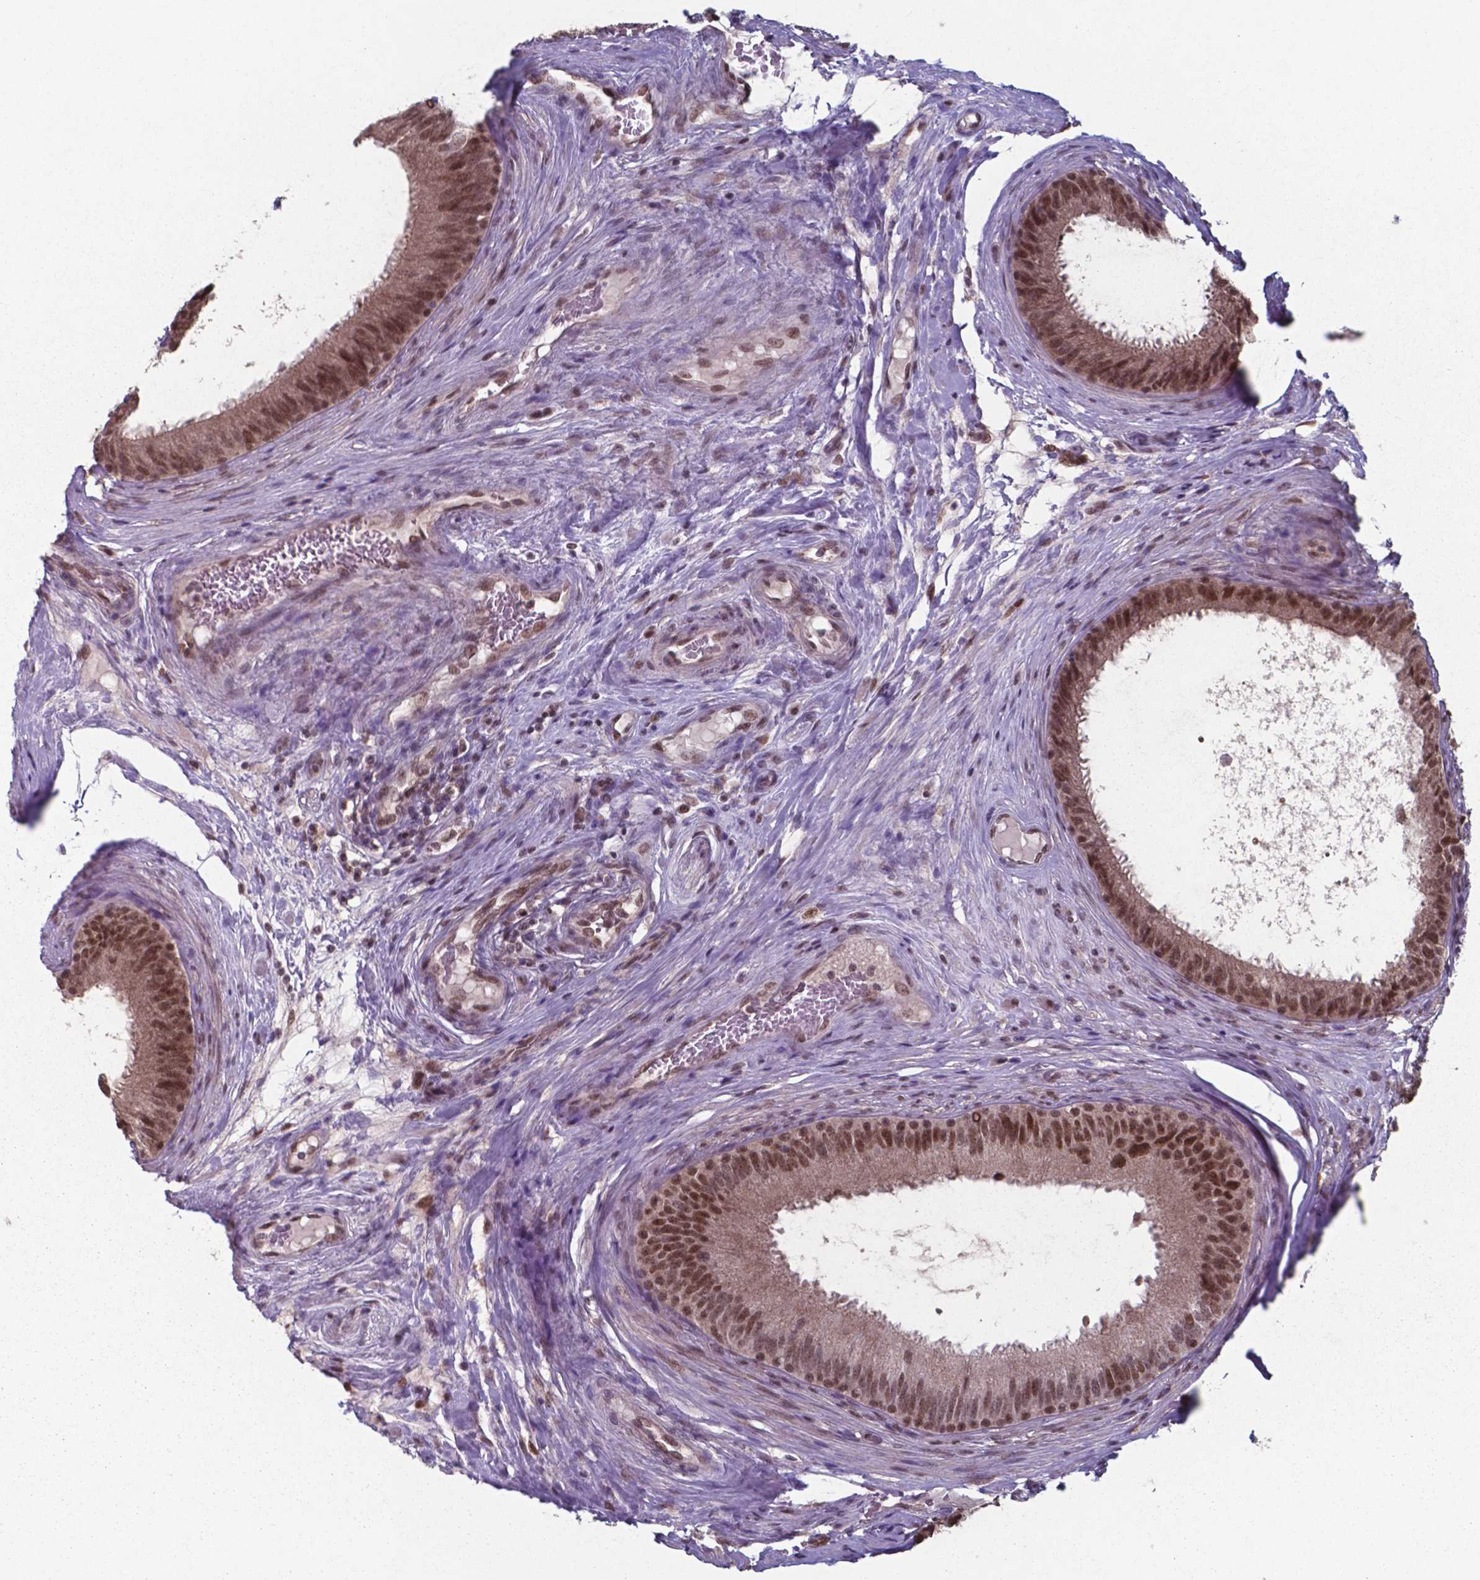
{"staining": {"intensity": "moderate", "quantity": ">75%", "location": "cytoplasmic/membranous,nuclear"}, "tissue": "epididymis", "cell_type": "Glandular cells", "image_type": "normal", "snomed": [{"axis": "morphology", "description": "Normal tissue, NOS"}, {"axis": "topography", "description": "Epididymis"}], "caption": "DAB immunohistochemical staining of normal epididymis exhibits moderate cytoplasmic/membranous,nuclear protein staining in about >75% of glandular cells. (IHC, brightfield microscopy, high magnification).", "gene": "UBA1", "patient": {"sex": "male", "age": 59}}